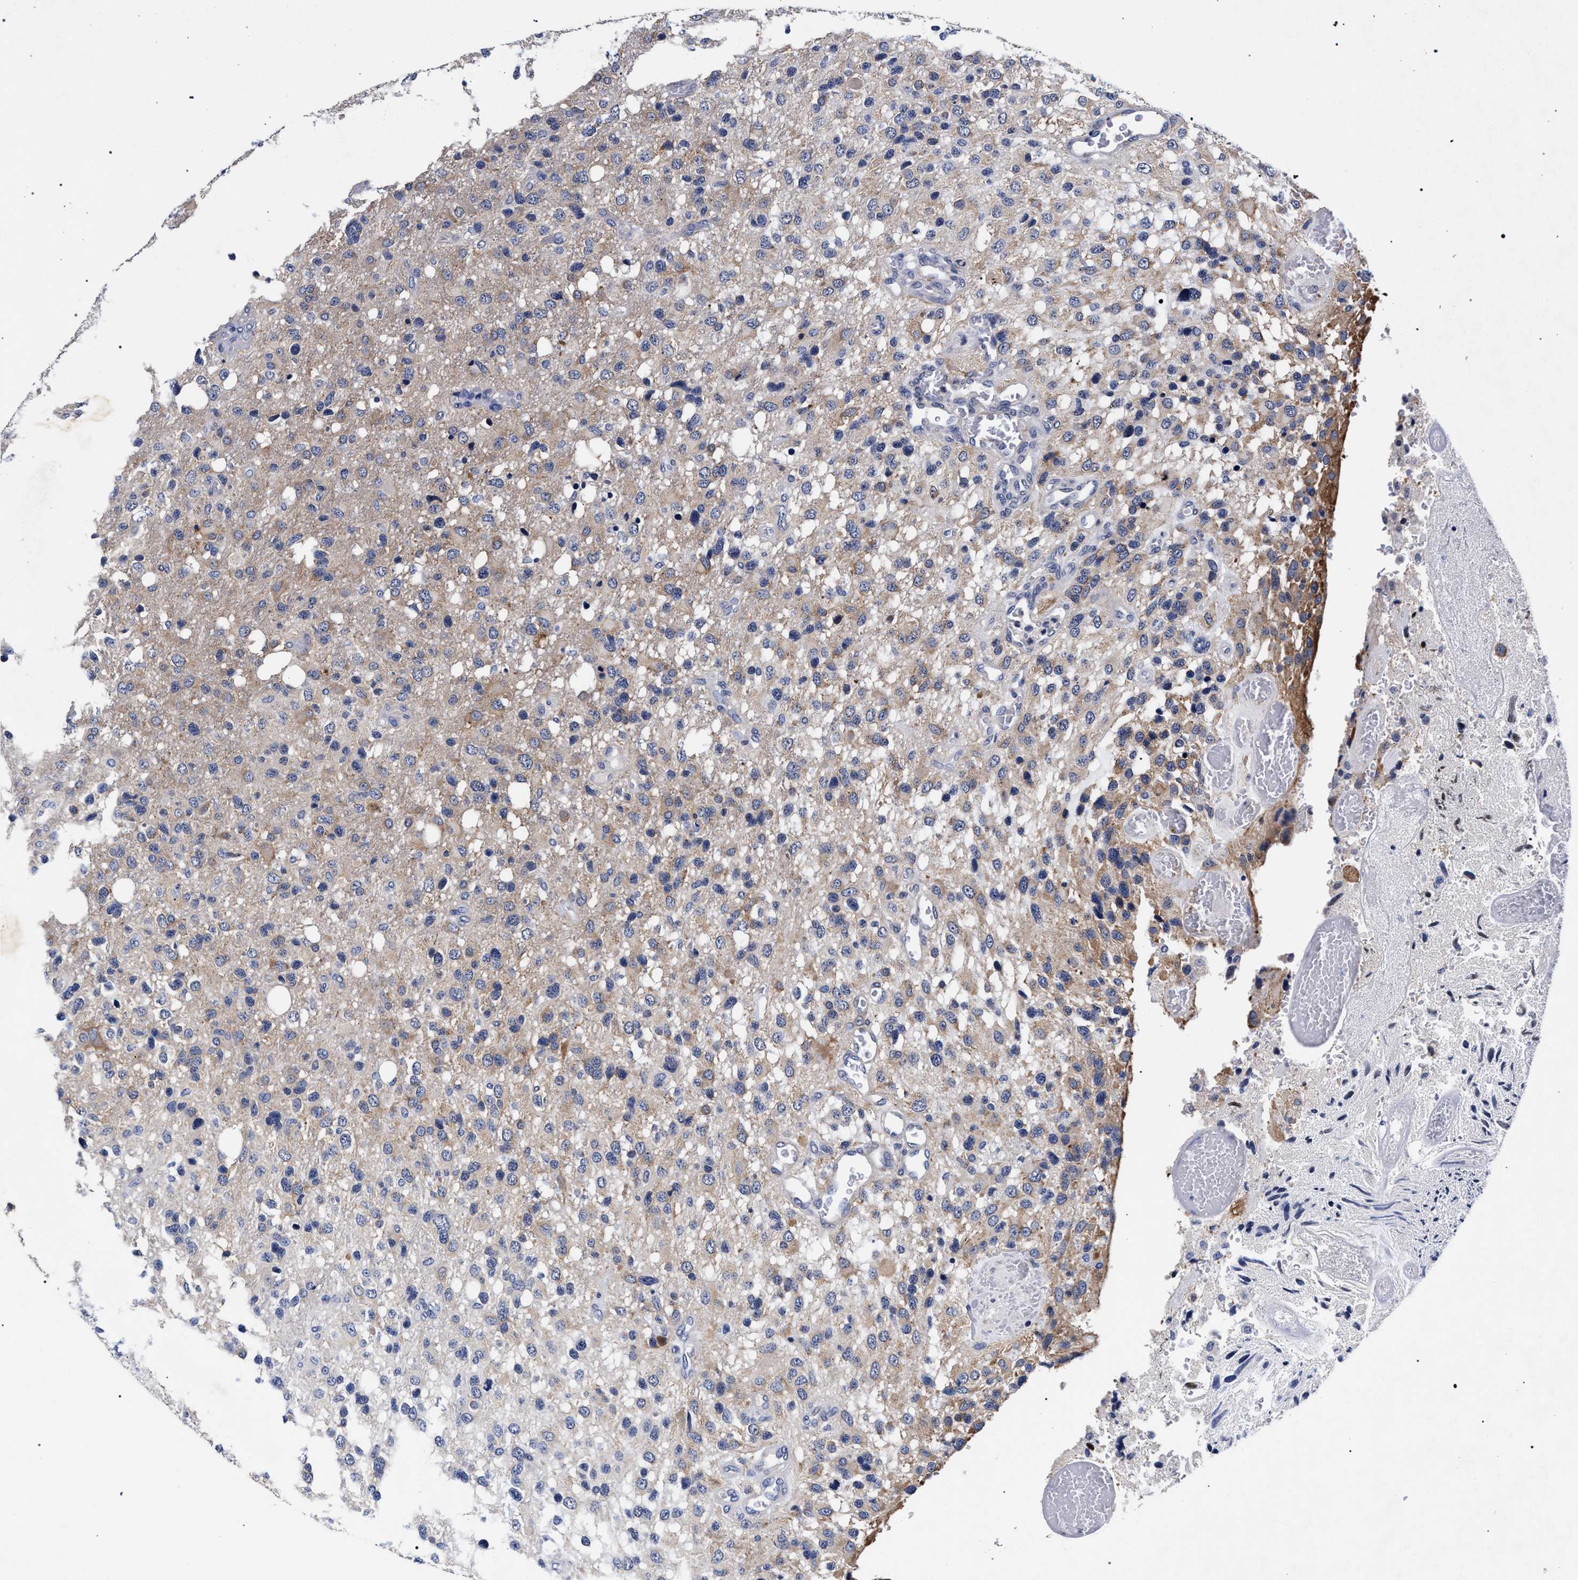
{"staining": {"intensity": "weak", "quantity": "<25%", "location": "cytoplasmic/membranous"}, "tissue": "glioma", "cell_type": "Tumor cells", "image_type": "cancer", "snomed": [{"axis": "morphology", "description": "Glioma, malignant, High grade"}, {"axis": "topography", "description": "Brain"}], "caption": "Immunohistochemical staining of malignant glioma (high-grade) reveals no significant expression in tumor cells.", "gene": "CFAP95", "patient": {"sex": "female", "age": 58}}